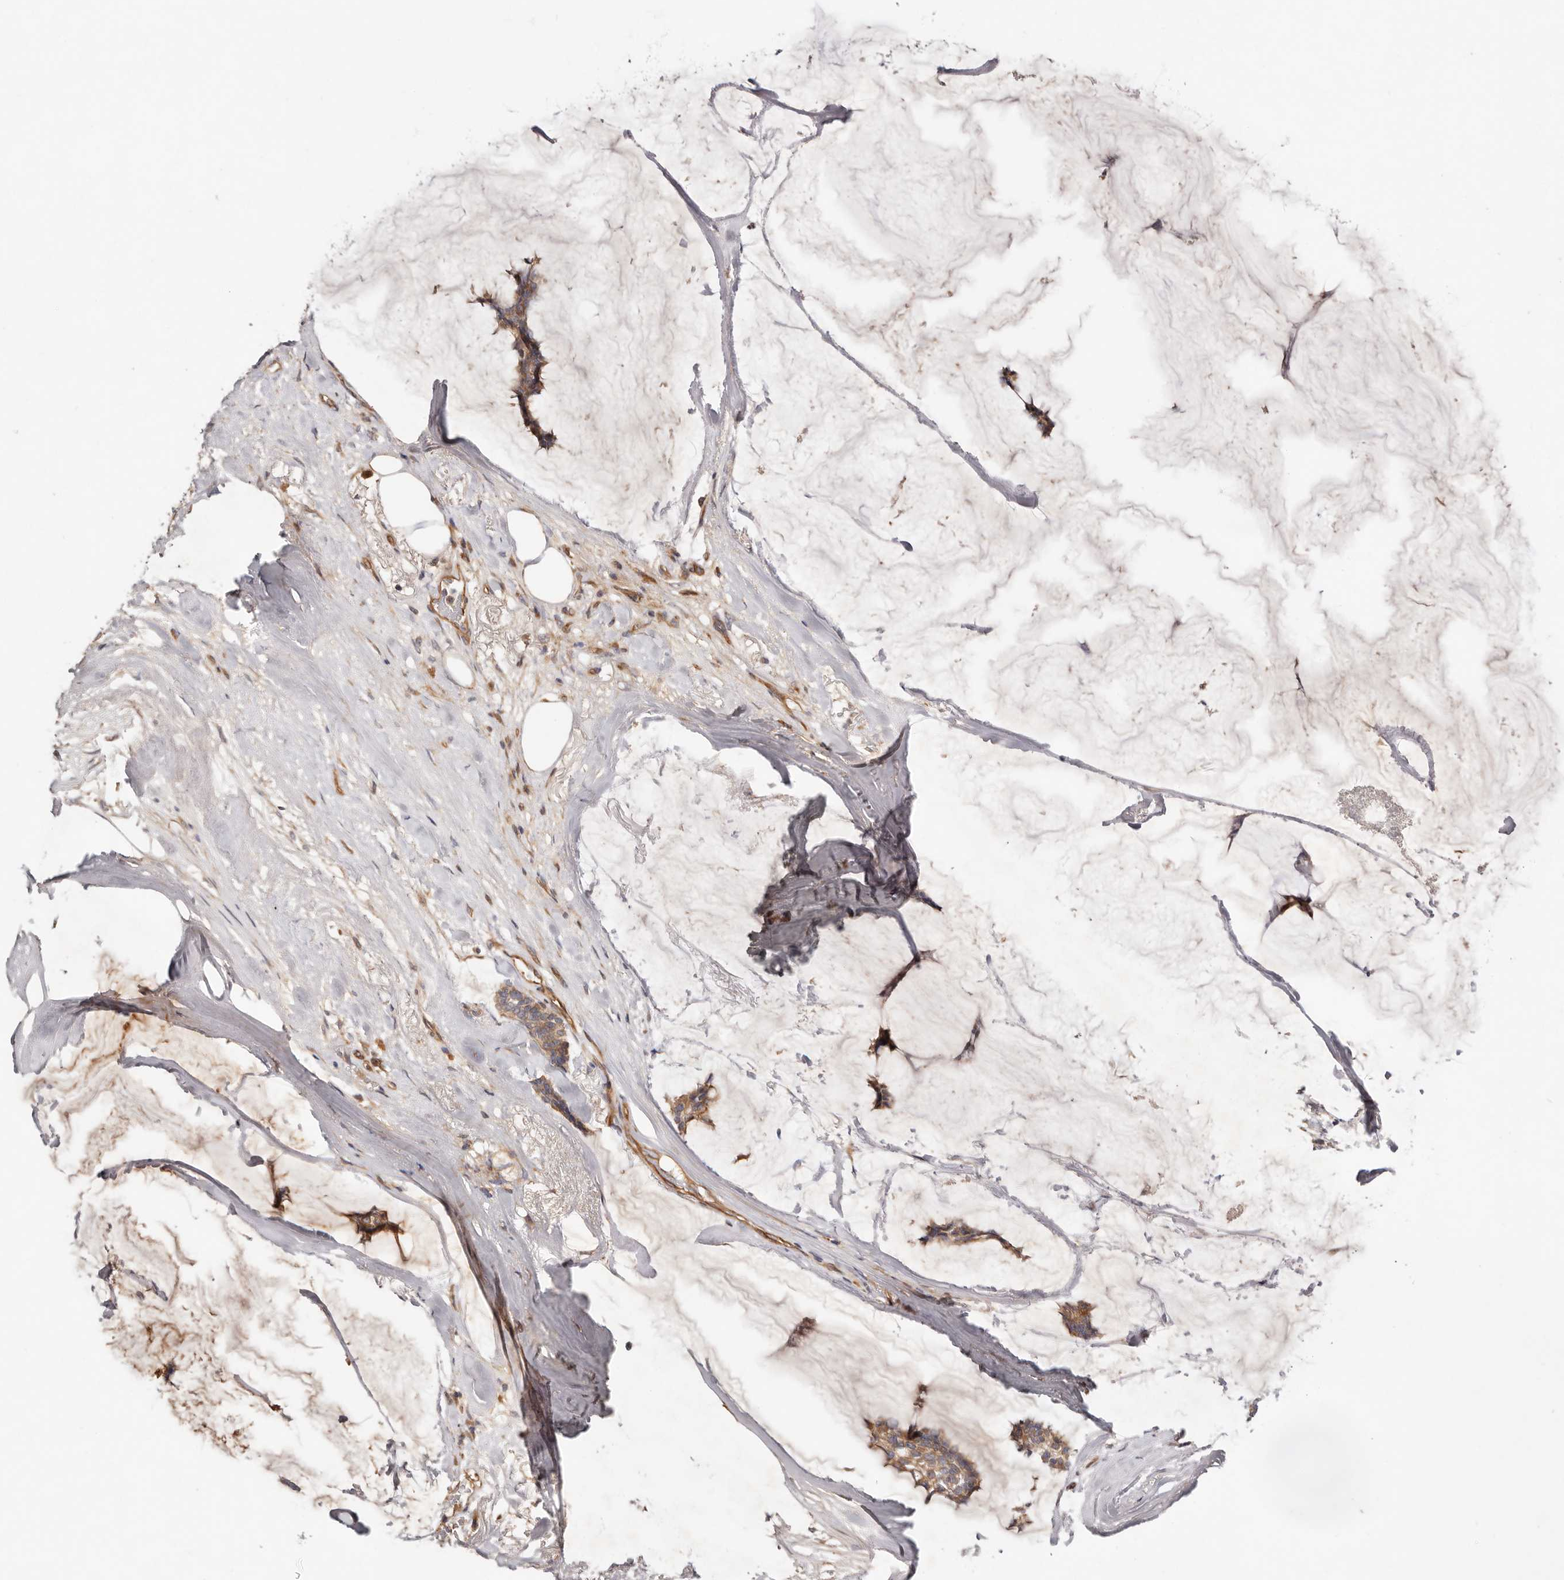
{"staining": {"intensity": "moderate", "quantity": ">75%", "location": "cytoplasmic/membranous"}, "tissue": "breast cancer", "cell_type": "Tumor cells", "image_type": "cancer", "snomed": [{"axis": "morphology", "description": "Duct carcinoma"}, {"axis": "topography", "description": "Breast"}], "caption": "Protein staining shows moderate cytoplasmic/membranous expression in approximately >75% of tumor cells in invasive ductal carcinoma (breast). Nuclei are stained in blue.", "gene": "MACF1", "patient": {"sex": "female", "age": 93}}